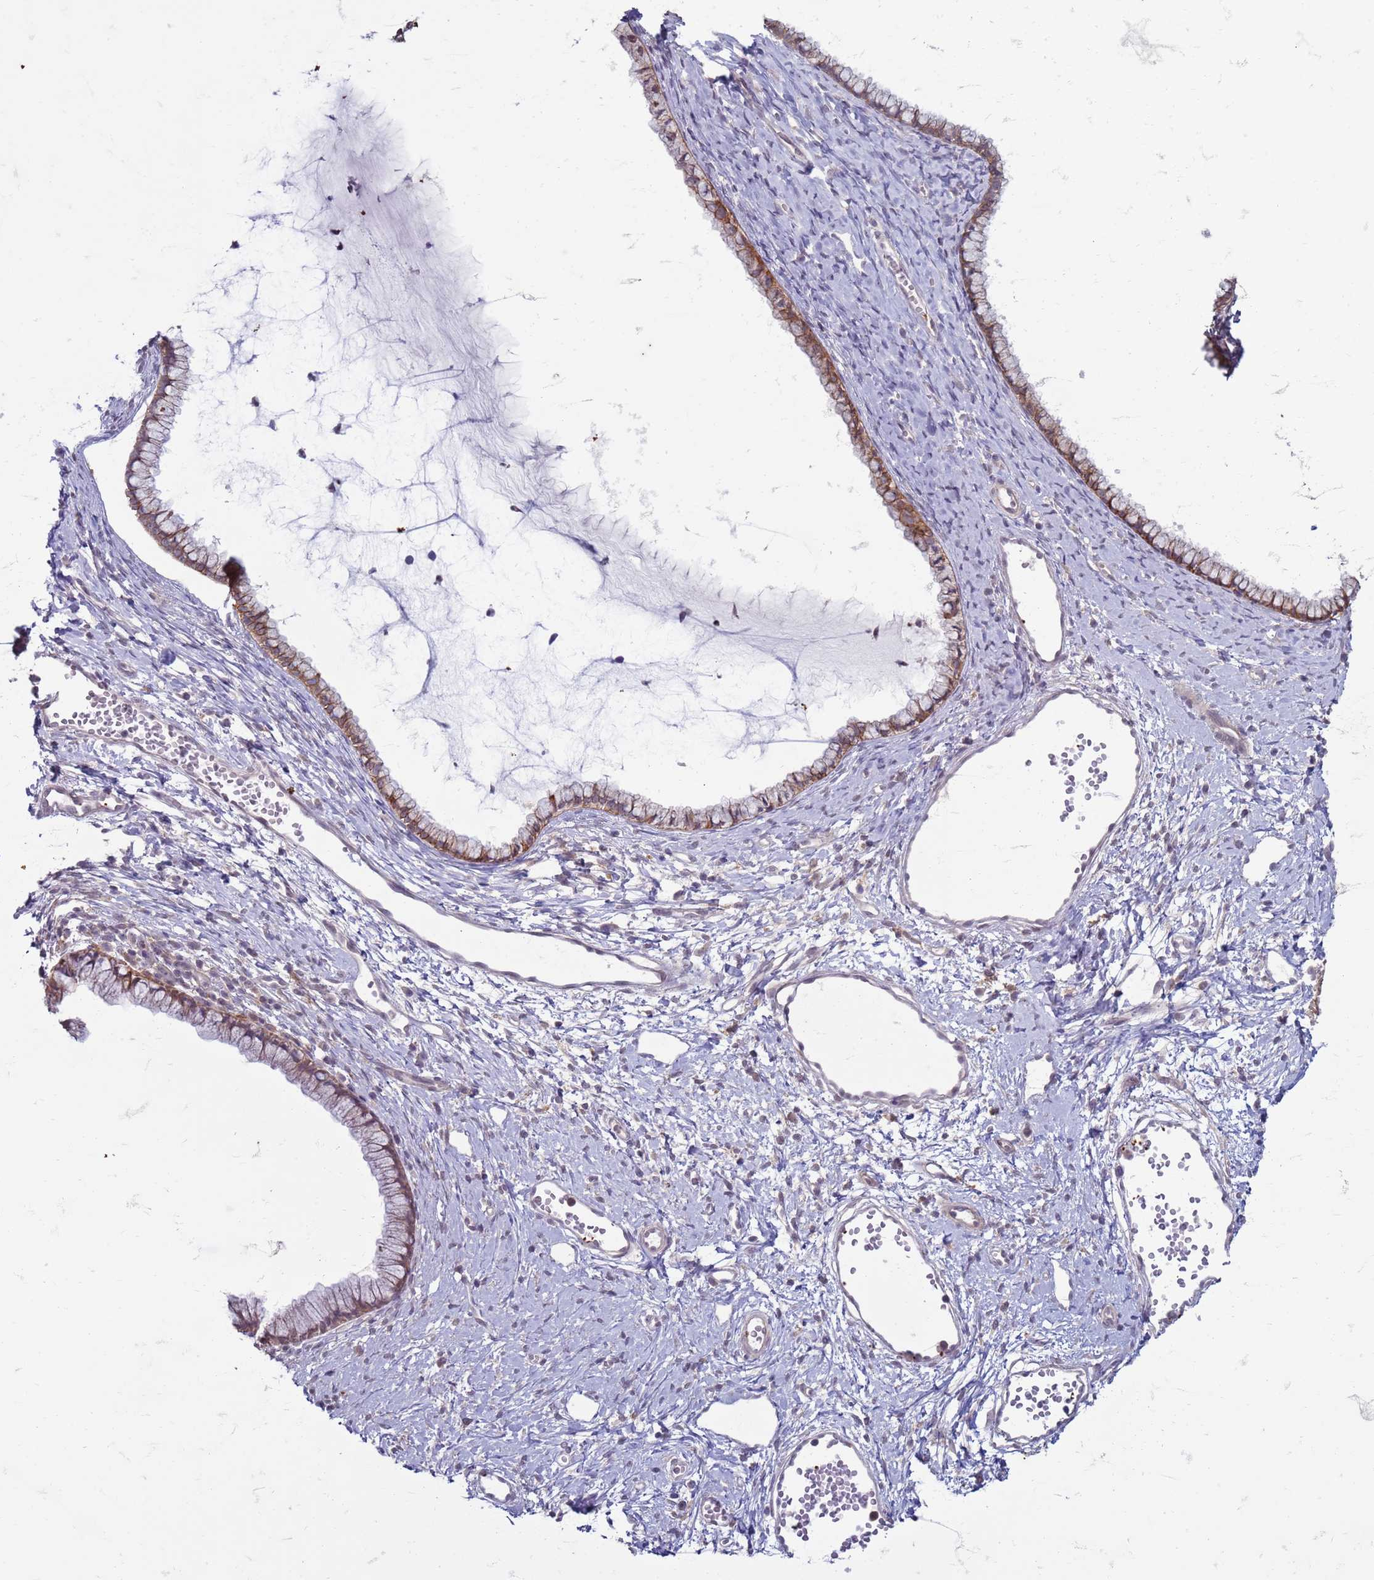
{"staining": {"intensity": "moderate", "quantity": "25%-75%", "location": "cytoplasmic/membranous"}, "tissue": "cervix", "cell_type": "Glandular cells", "image_type": "normal", "snomed": [{"axis": "morphology", "description": "Normal tissue, NOS"}, {"axis": "topography", "description": "Cervix"}], "caption": "Glandular cells display medium levels of moderate cytoplasmic/membranous expression in about 25%-75% of cells in benign cervix. Using DAB (3,3'-diaminobenzidine) (brown) and hematoxylin (blue) stains, captured at high magnification using brightfield microscopy.", "gene": "SLC15A3", "patient": {"sex": "female", "age": 40}}